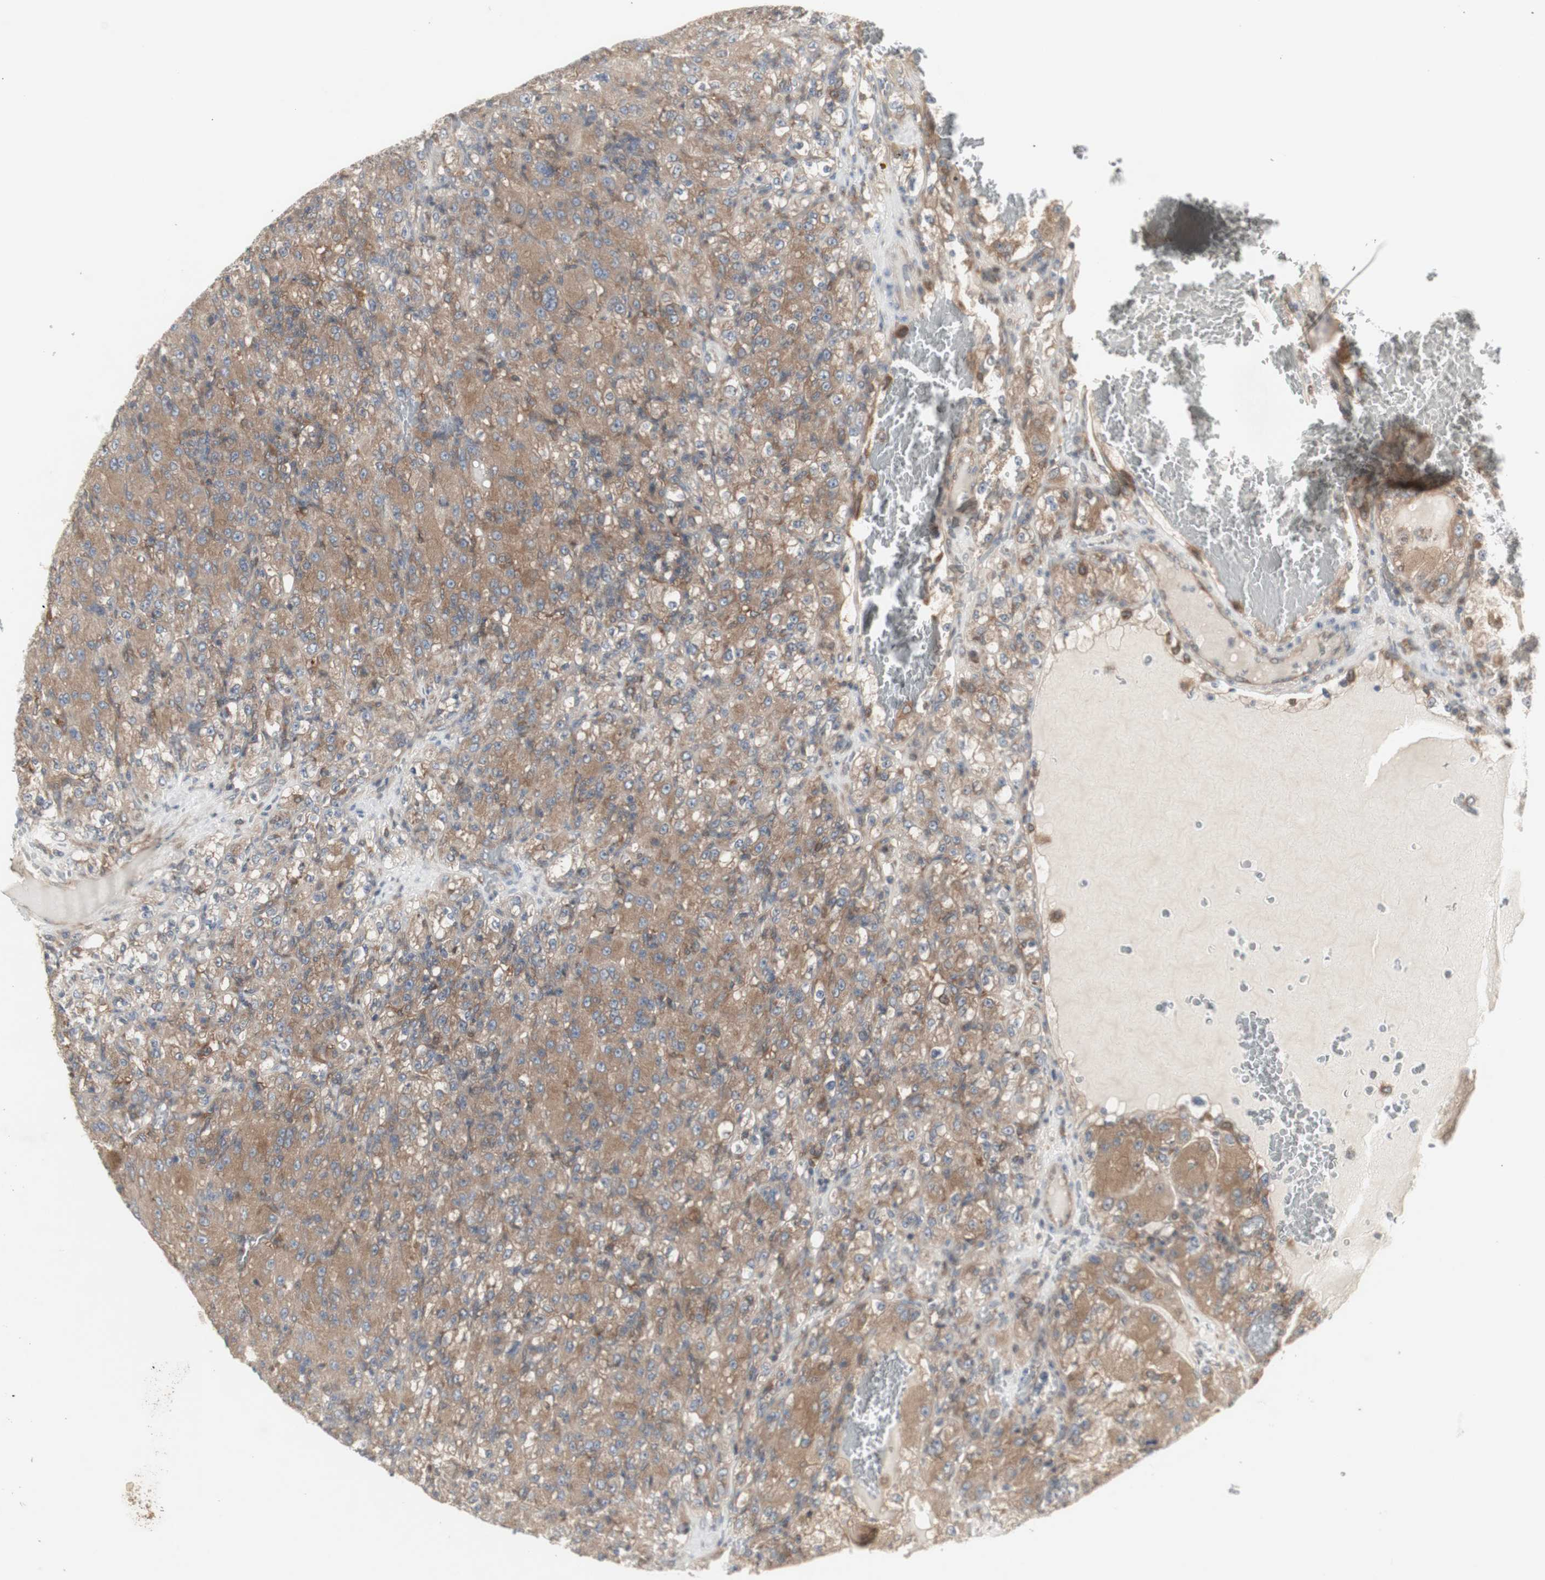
{"staining": {"intensity": "moderate", "quantity": ">75%", "location": "cytoplasmic/membranous"}, "tissue": "renal cancer", "cell_type": "Tumor cells", "image_type": "cancer", "snomed": [{"axis": "morphology", "description": "Adenocarcinoma, NOS"}, {"axis": "topography", "description": "Kidney"}], "caption": "About >75% of tumor cells in human renal cancer demonstrate moderate cytoplasmic/membranous protein positivity as visualized by brown immunohistochemical staining.", "gene": "CHURC1-FNTB", "patient": {"sex": "male", "age": 61}}